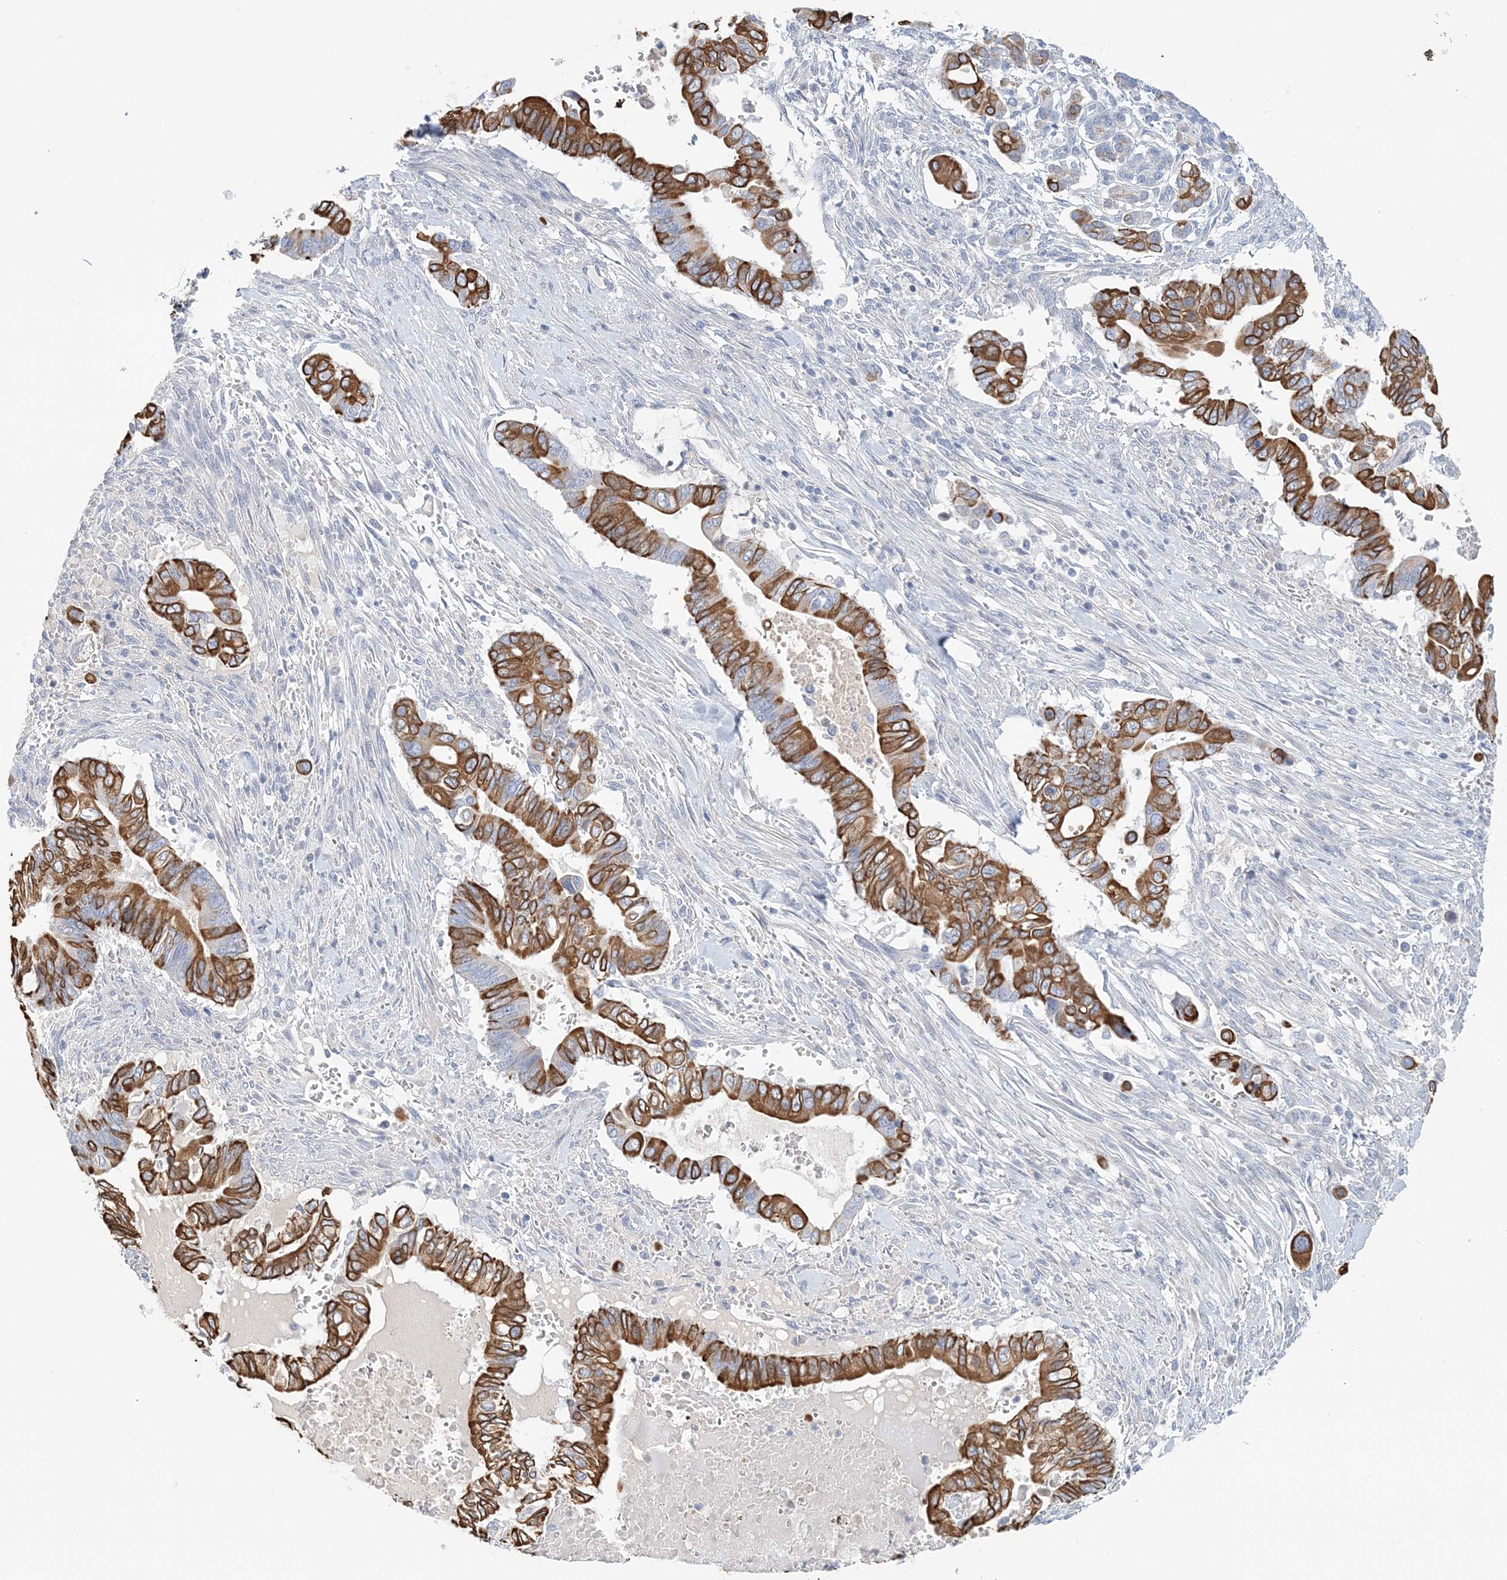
{"staining": {"intensity": "strong", "quantity": ">75%", "location": "cytoplasmic/membranous"}, "tissue": "pancreatic cancer", "cell_type": "Tumor cells", "image_type": "cancer", "snomed": [{"axis": "morphology", "description": "Adenocarcinoma, NOS"}, {"axis": "topography", "description": "Pancreas"}], "caption": "High-power microscopy captured an immunohistochemistry (IHC) micrograph of adenocarcinoma (pancreatic), revealing strong cytoplasmic/membranous expression in approximately >75% of tumor cells.", "gene": "LRRIQ4", "patient": {"sex": "male", "age": 68}}